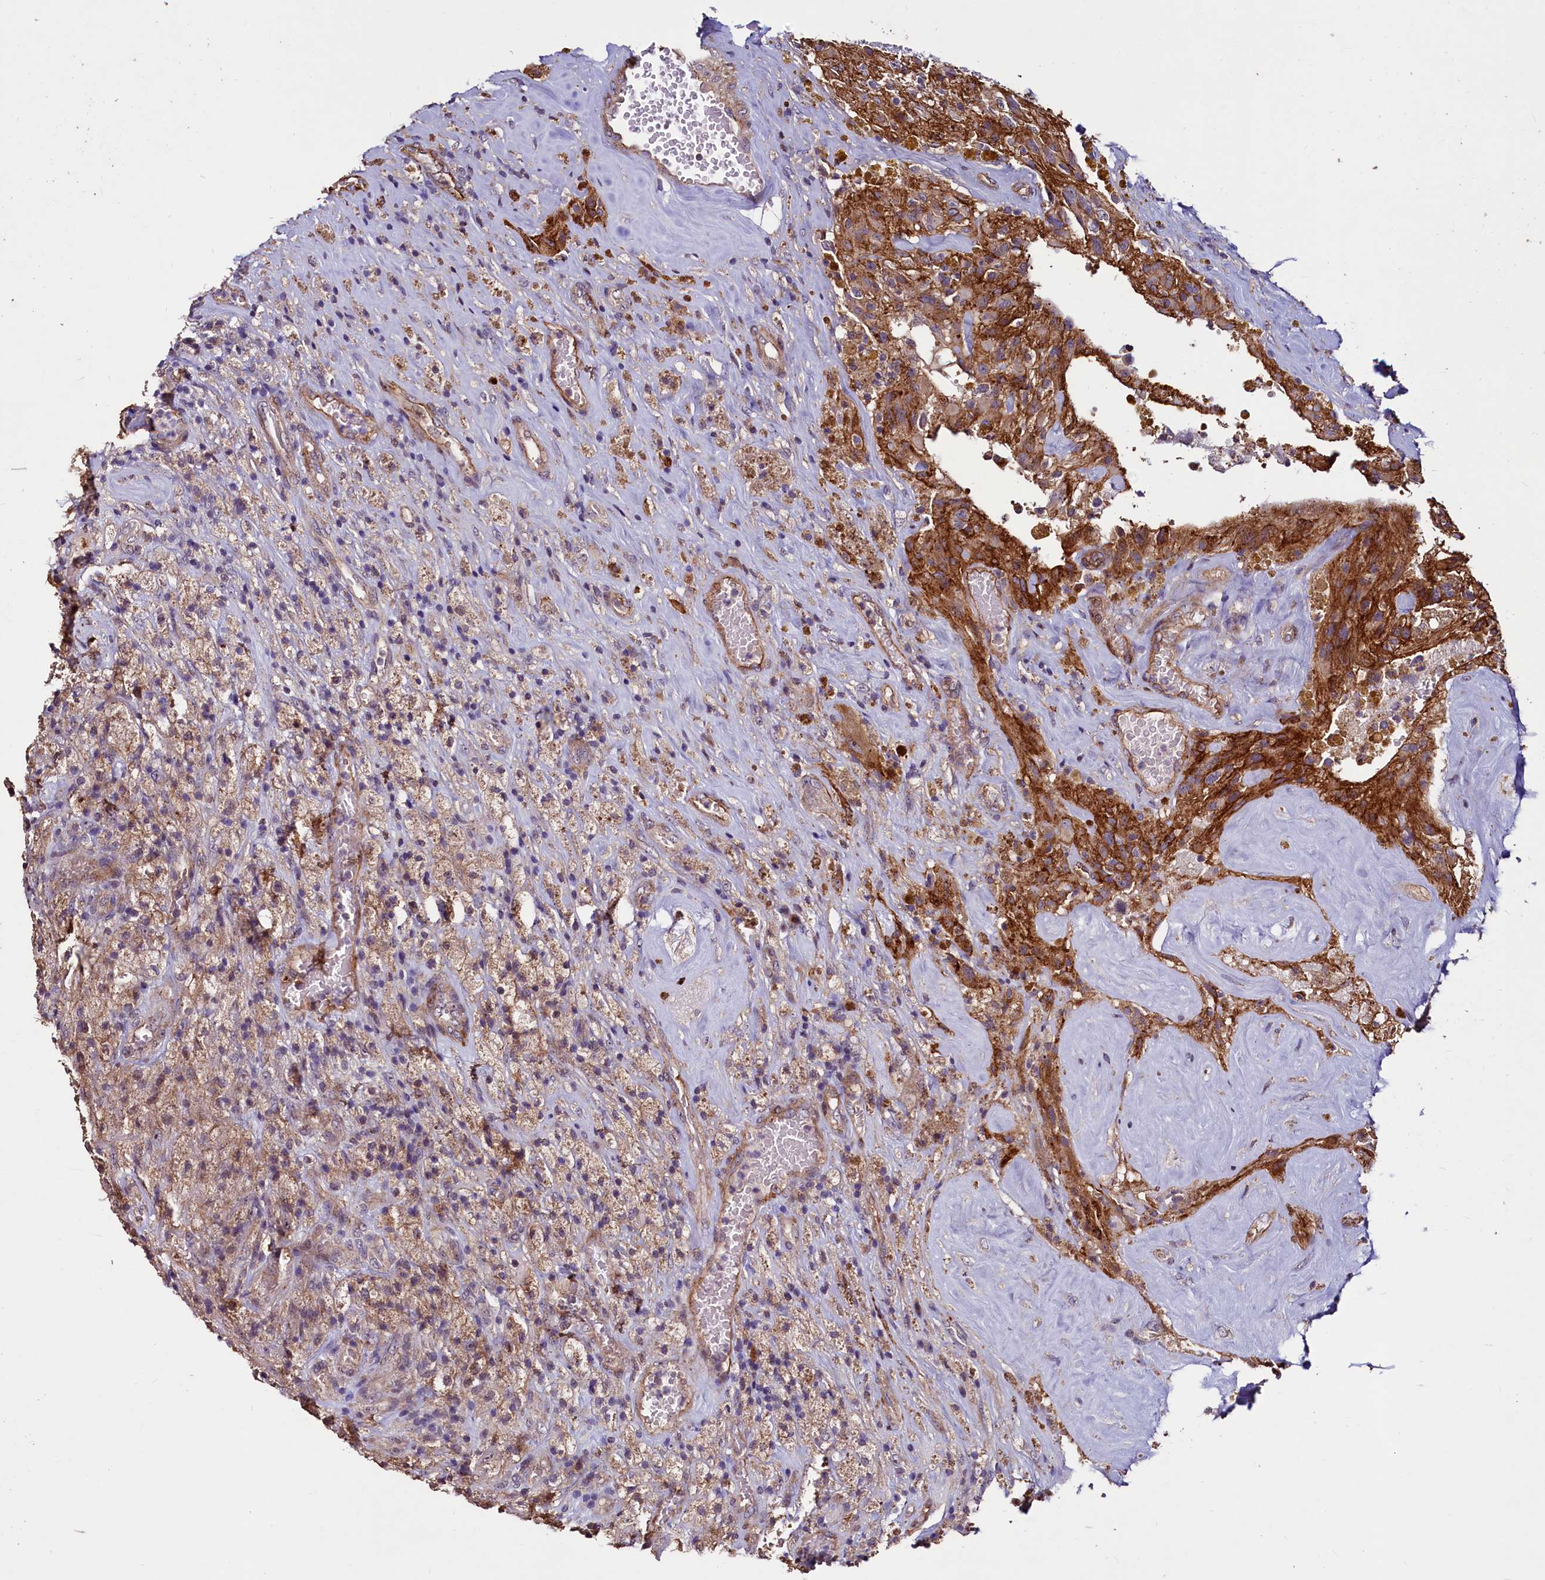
{"staining": {"intensity": "moderate", "quantity": "<25%", "location": "cytoplasmic/membranous"}, "tissue": "glioma", "cell_type": "Tumor cells", "image_type": "cancer", "snomed": [{"axis": "morphology", "description": "Glioma, malignant, High grade"}, {"axis": "topography", "description": "Brain"}], "caption": "Immunohistochemical staining of glioma shows moderate cytoplasmic/membranous protein positivity in approximately <25% of tumor cells. (Brightfield microscopy of DAB IHC at high magnification).", "gene": "PALM", "patient": {"sex": "male", "age": 69}}